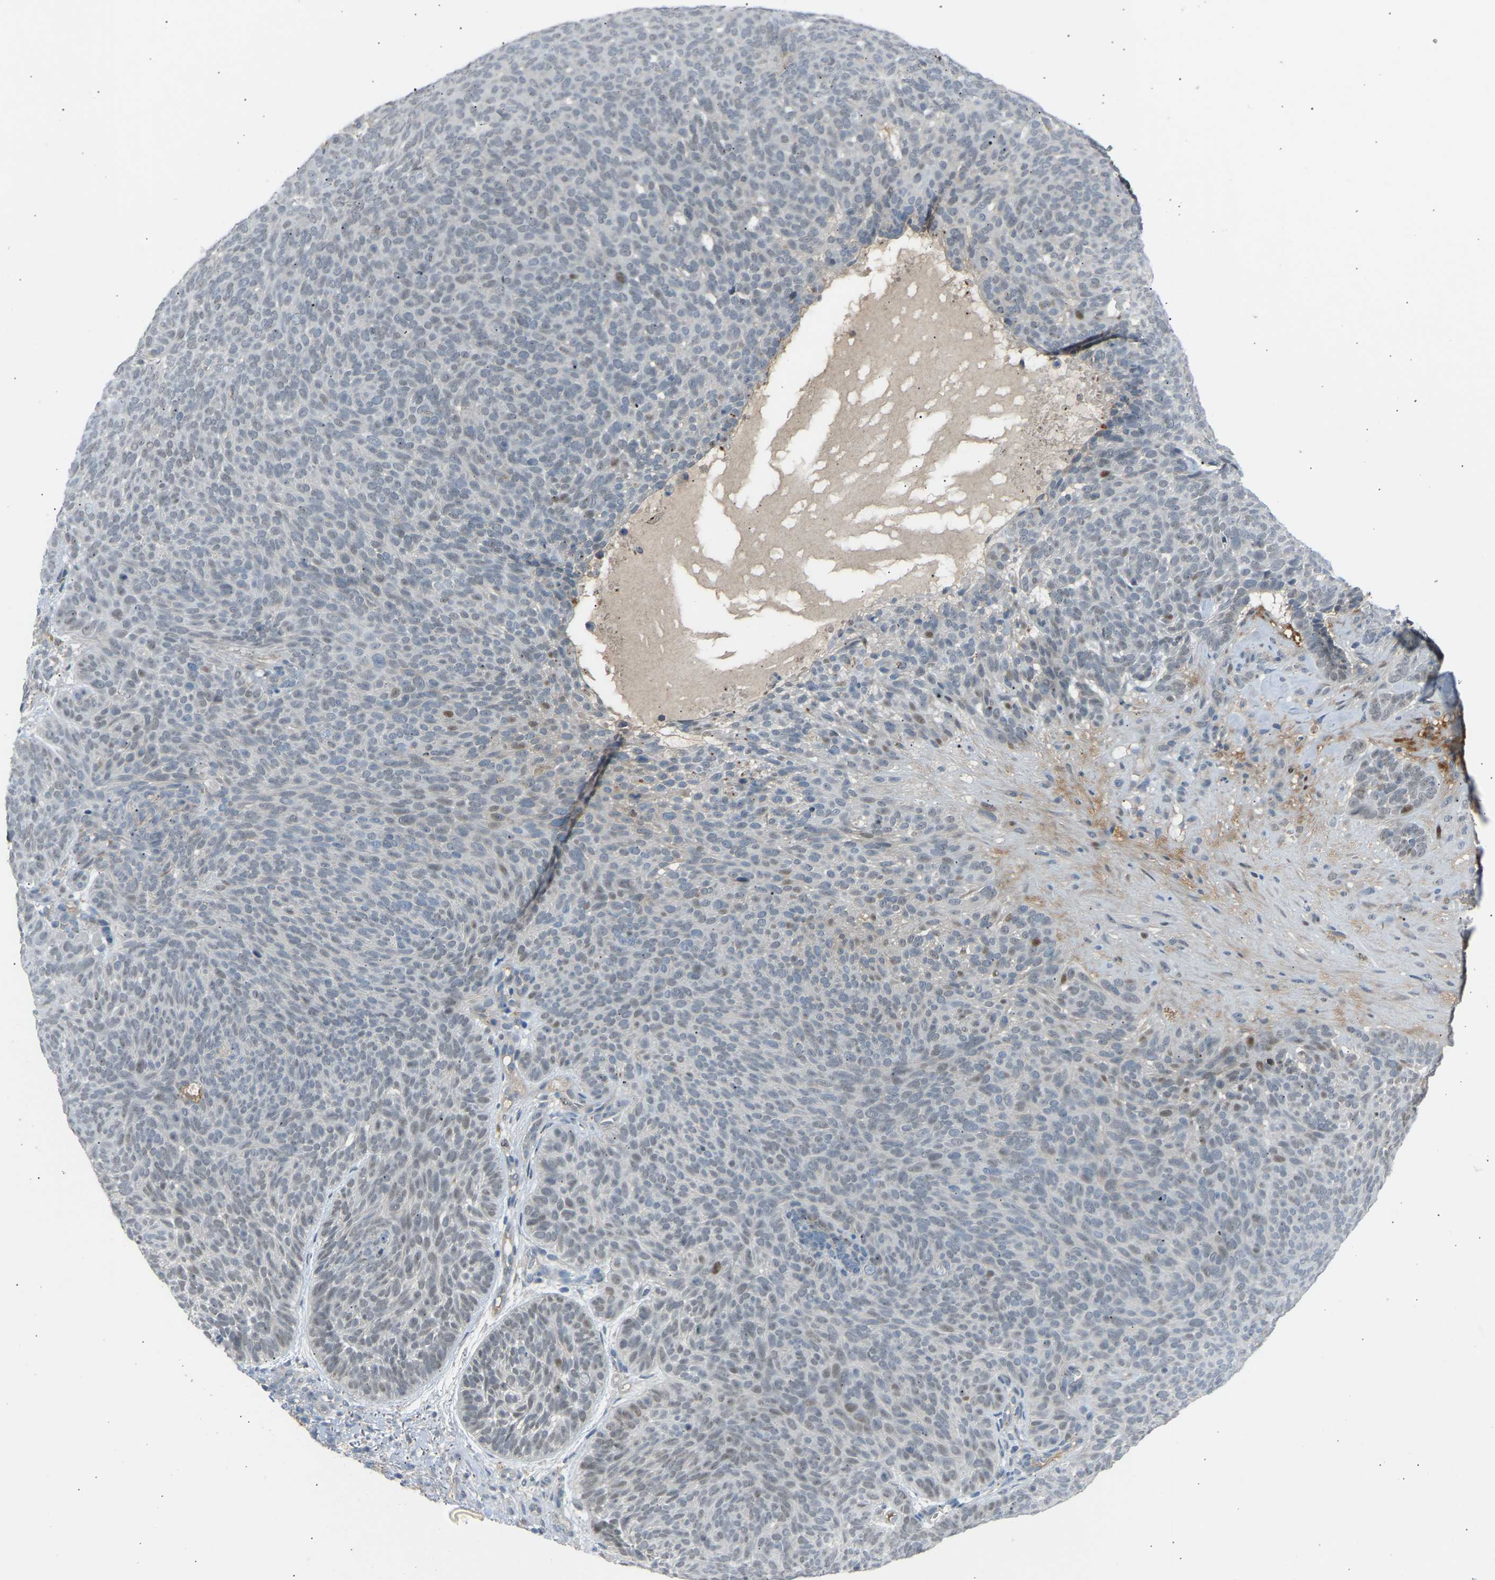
{"staining": {"intensity": "weak", "quantity": "<25%", "location": "nuclear"}, "tissue": "skin cancer", "cell_type": "Tumor cells", "image_type": "cancer", "snomed": [{"axis": "morphology", "description": "Basal cell carcinoma"}, {"axis": "topography", "description": "Skin"}], "caption": "DAB (3,3'-diaminobenzidine) immunohistochemical staining of skin cancer (basal cell carcinoma) demonstrates no significant expression in tumor cells.", "gene": "VPS41", "patient": {"sex": "male", "age": 61}}